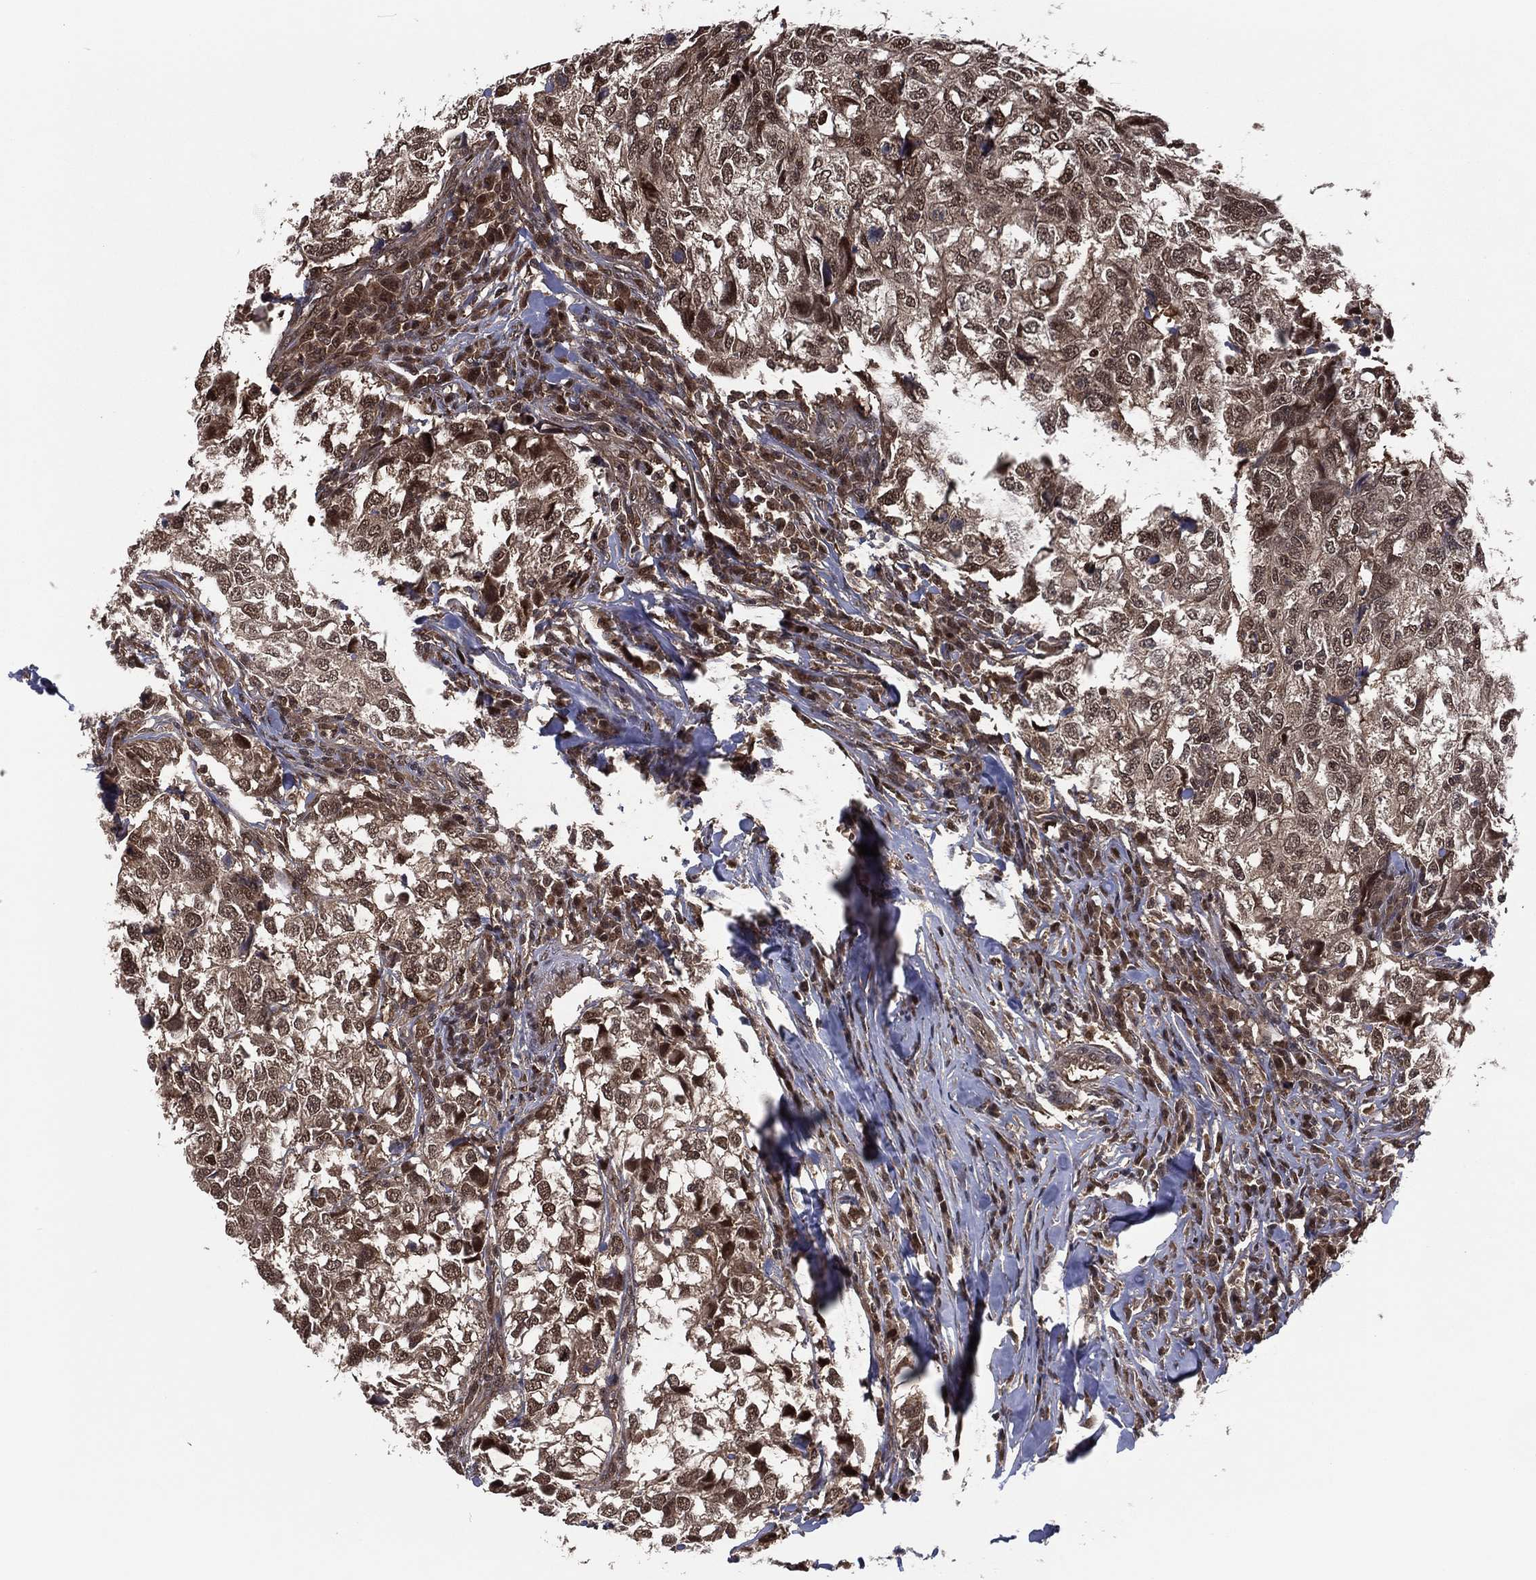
{"staining": {"intensity": "moderate", "quantity": ">75%", "location": "cytoplasmic/membranous,nuclear"}, "tissue": "breast cancer", "cell_type": "Tumor cells", "image_type": "cancer", "snomed": [{"axis": "morphology", "description": "Duct carcinoma"}, {"axis": "topography", "description": "Breast"}], "caption": "Tumor cells reveal medium levels of moderate cytoplasmic/membranous and nuclear staining in approximately >75% of cells in human breast intraductal carcinoma.", "gene": "ICOSLG", "patient": {"sex": "female", "age": 30}}